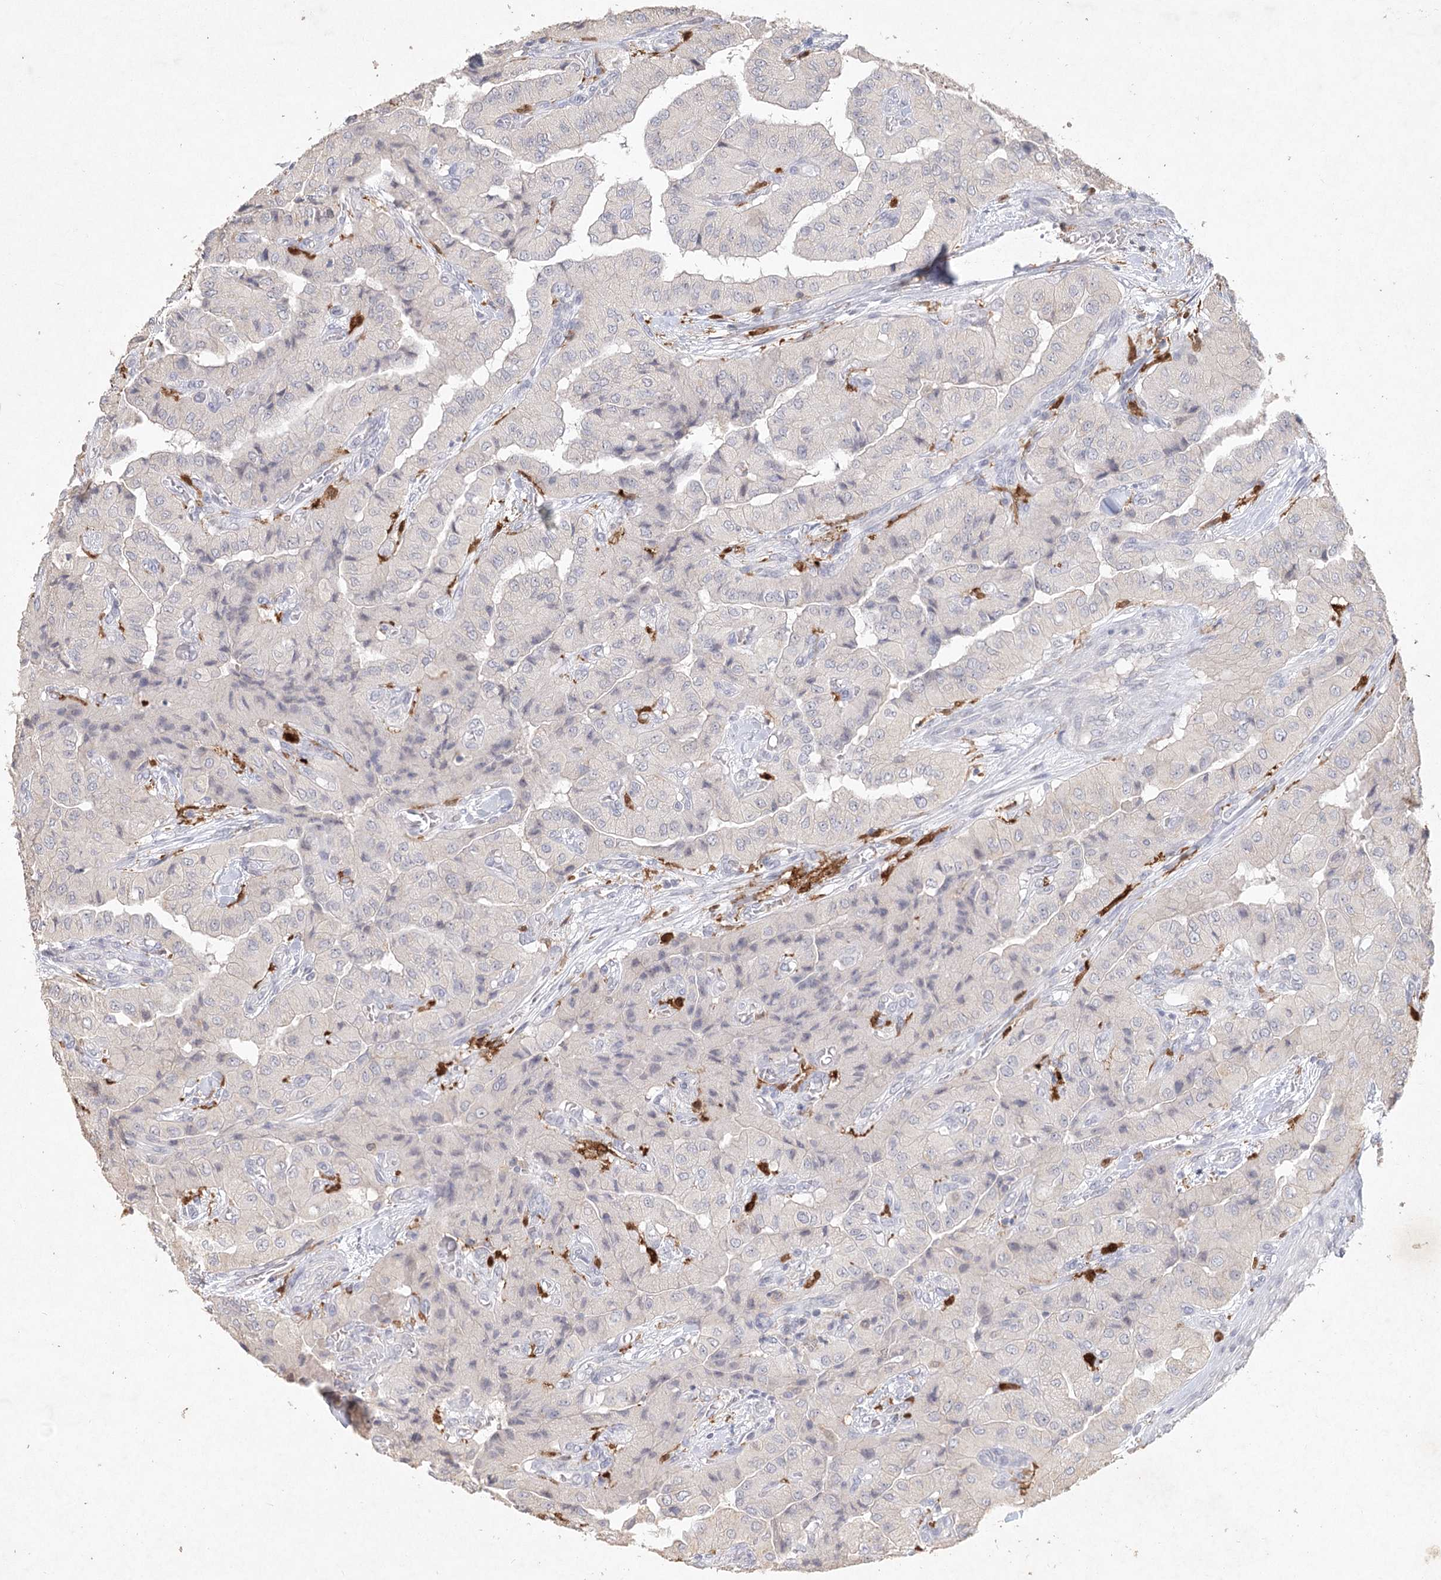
{"staining": {"intensity": "negative", "quantity": "none", "location": "none"}, "tissue": "thyroid cancer", "cell_type": "Tumor cells", "image_type": "cancer", "snomed": [{"axis": "morphology", "description": "Papillary adenocarcinoma, NOS"}, {"axis": "topography", "description": "Thyroid gland"}], "caption": "Immunohistochemistry of human papillary adenocarcinoma (thyroid) reveals no expression in tumor cells. (DAB (3,3'-diaminobenzidine) immunohistochemistry (IHC), high magnification).", "gene": "ARSI", "patient": {"sex": "female", "age": 59}}